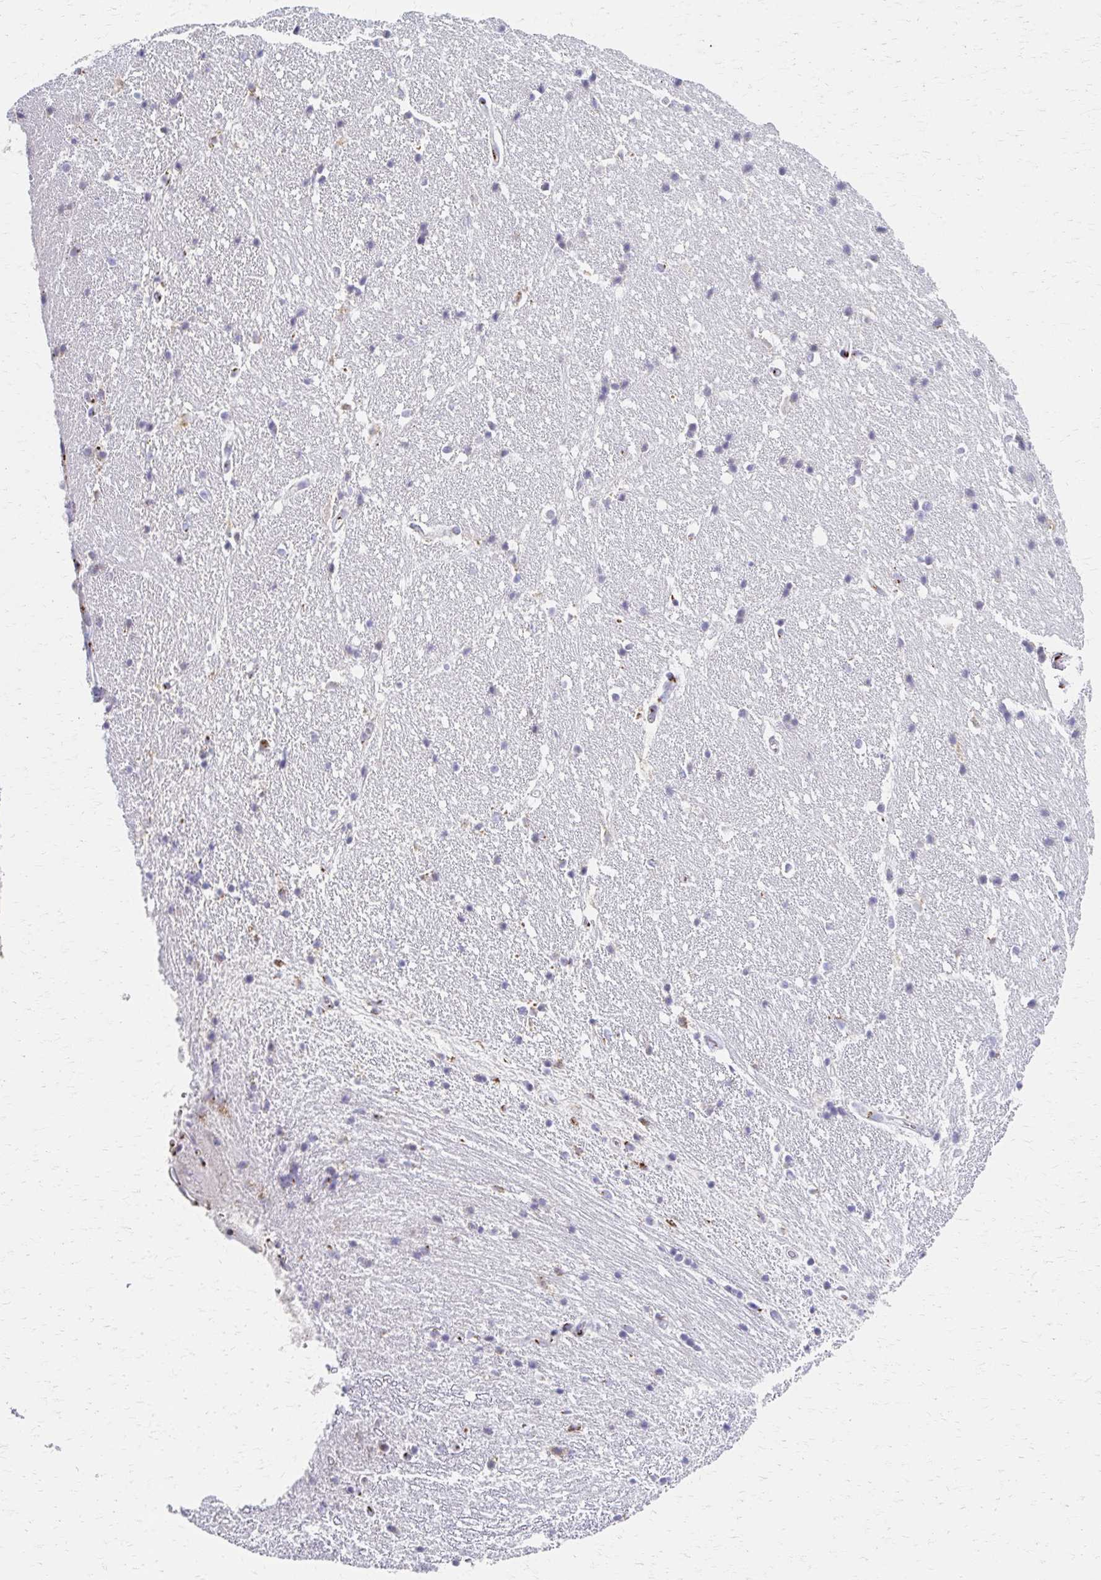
{"staining": {"intensity": "moderate", "quantity": "<25%", "location": "cytoplasmic/membranous"}, "tissue": "hippocampus", "cell_type": "Glial cells", "image_type": "normal", "snomed": [{"axis": "morphology", "description": "Normal tissue, NOS"}, {"axis": "topography", "description": "Hippocampus"}], "caption": "Immunohistochemical staining of normal human hippocampus displays <25% levels of moderate cytoplasmic/membranous protein expression in about <25% of glial cells.", "gene": "ENSG00000254692", "patient": {"sex": "male", "age": 63}}